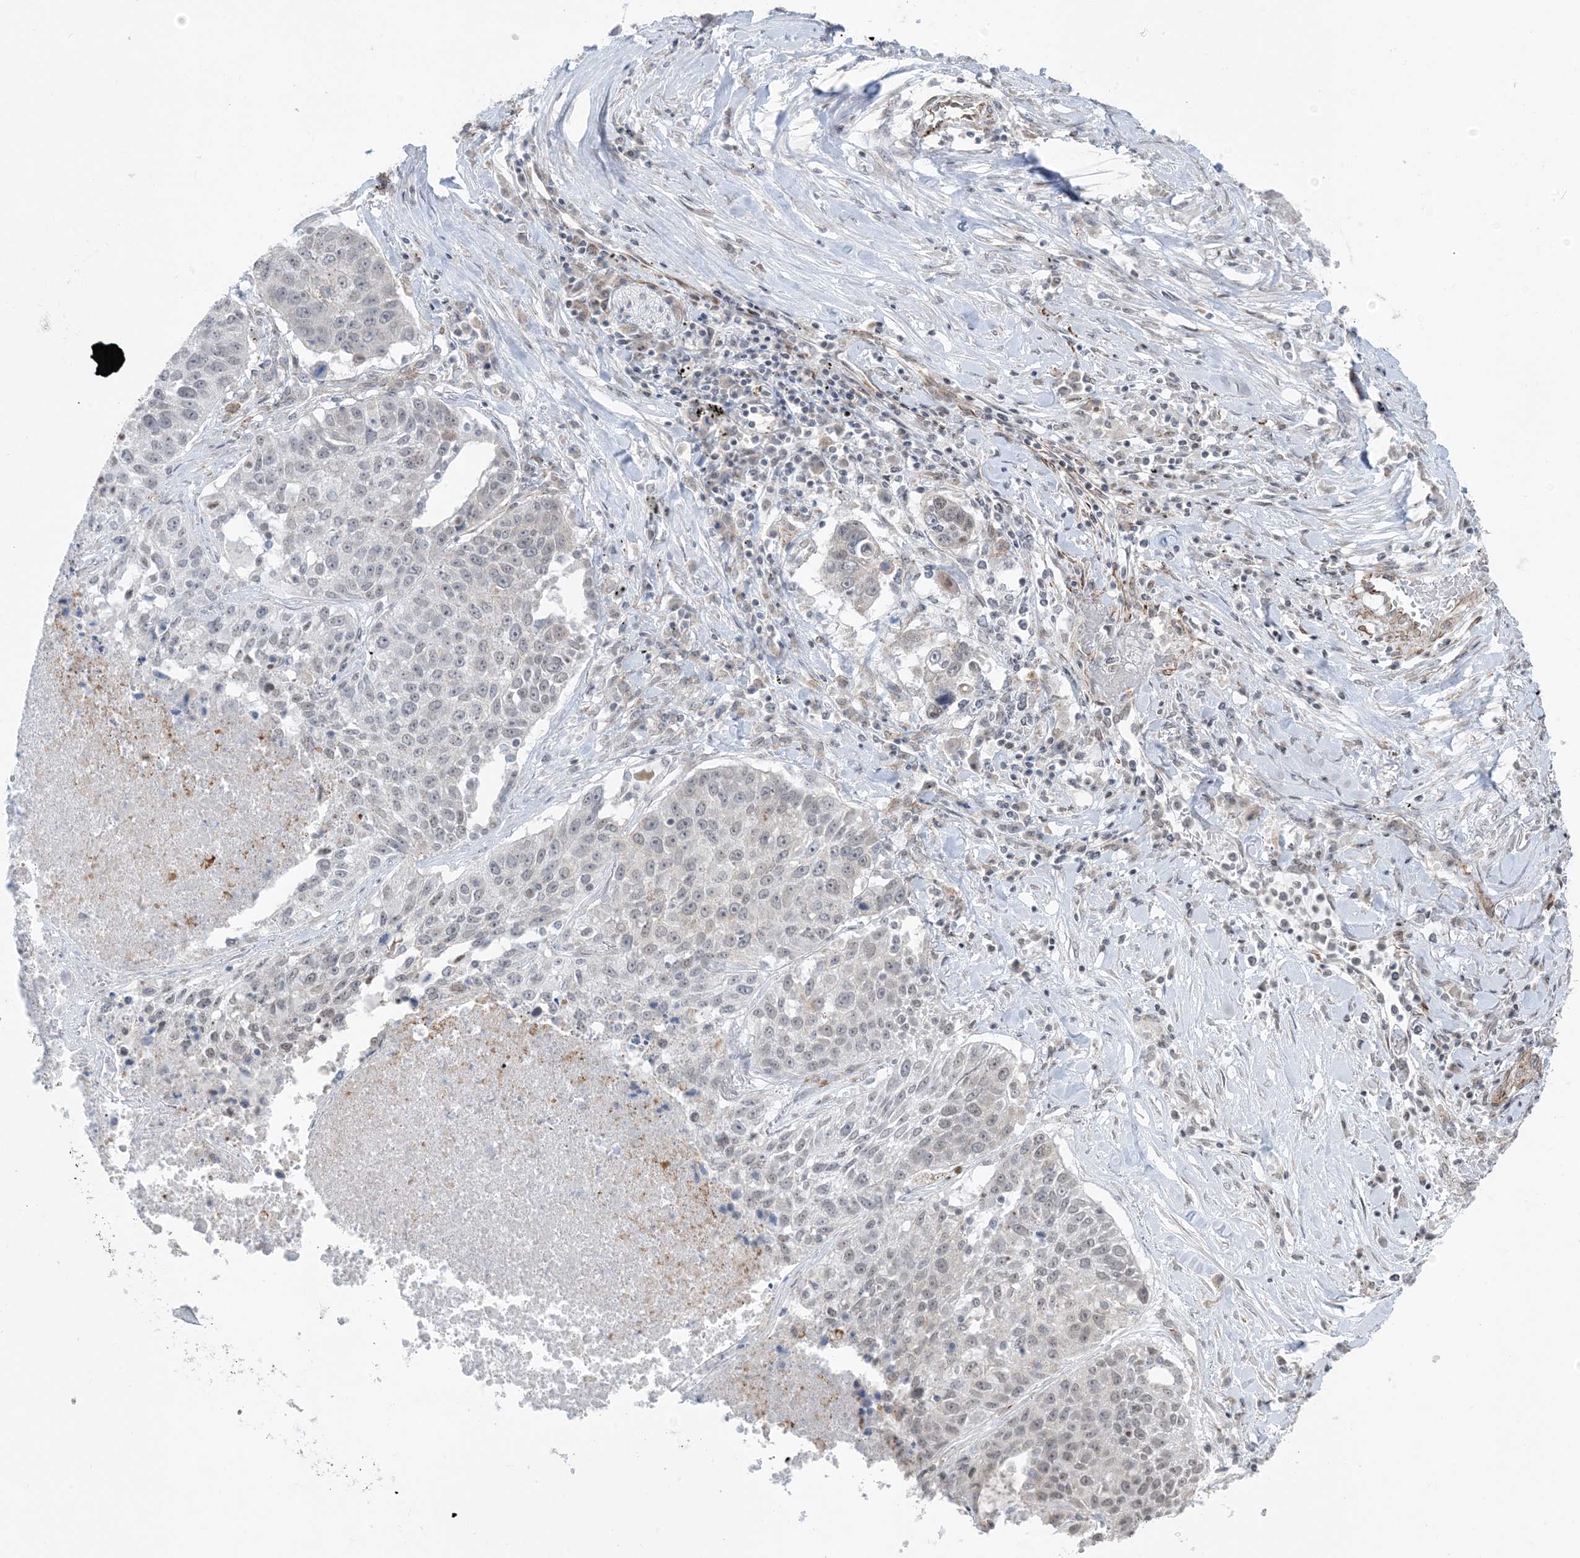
{"staining": {"intensity": "negative", "quantity": "none", "location": "none"}, "tissue": "lung cancer", "cell_type": "Tumor cells", "image_type": "cancer", "snomed": [{"axis": "morphology", "description": "Squamous cell carcinoma, NOS"}, {"axis": "topography", "description": "Lung"}], "caption": "Human squamous cell carcinoma (lung) stained for a protein using IHC shows no positivity in tumor cells.", "gene": "CHCHD4", "patient": {"sex": "male", "age": 61}}